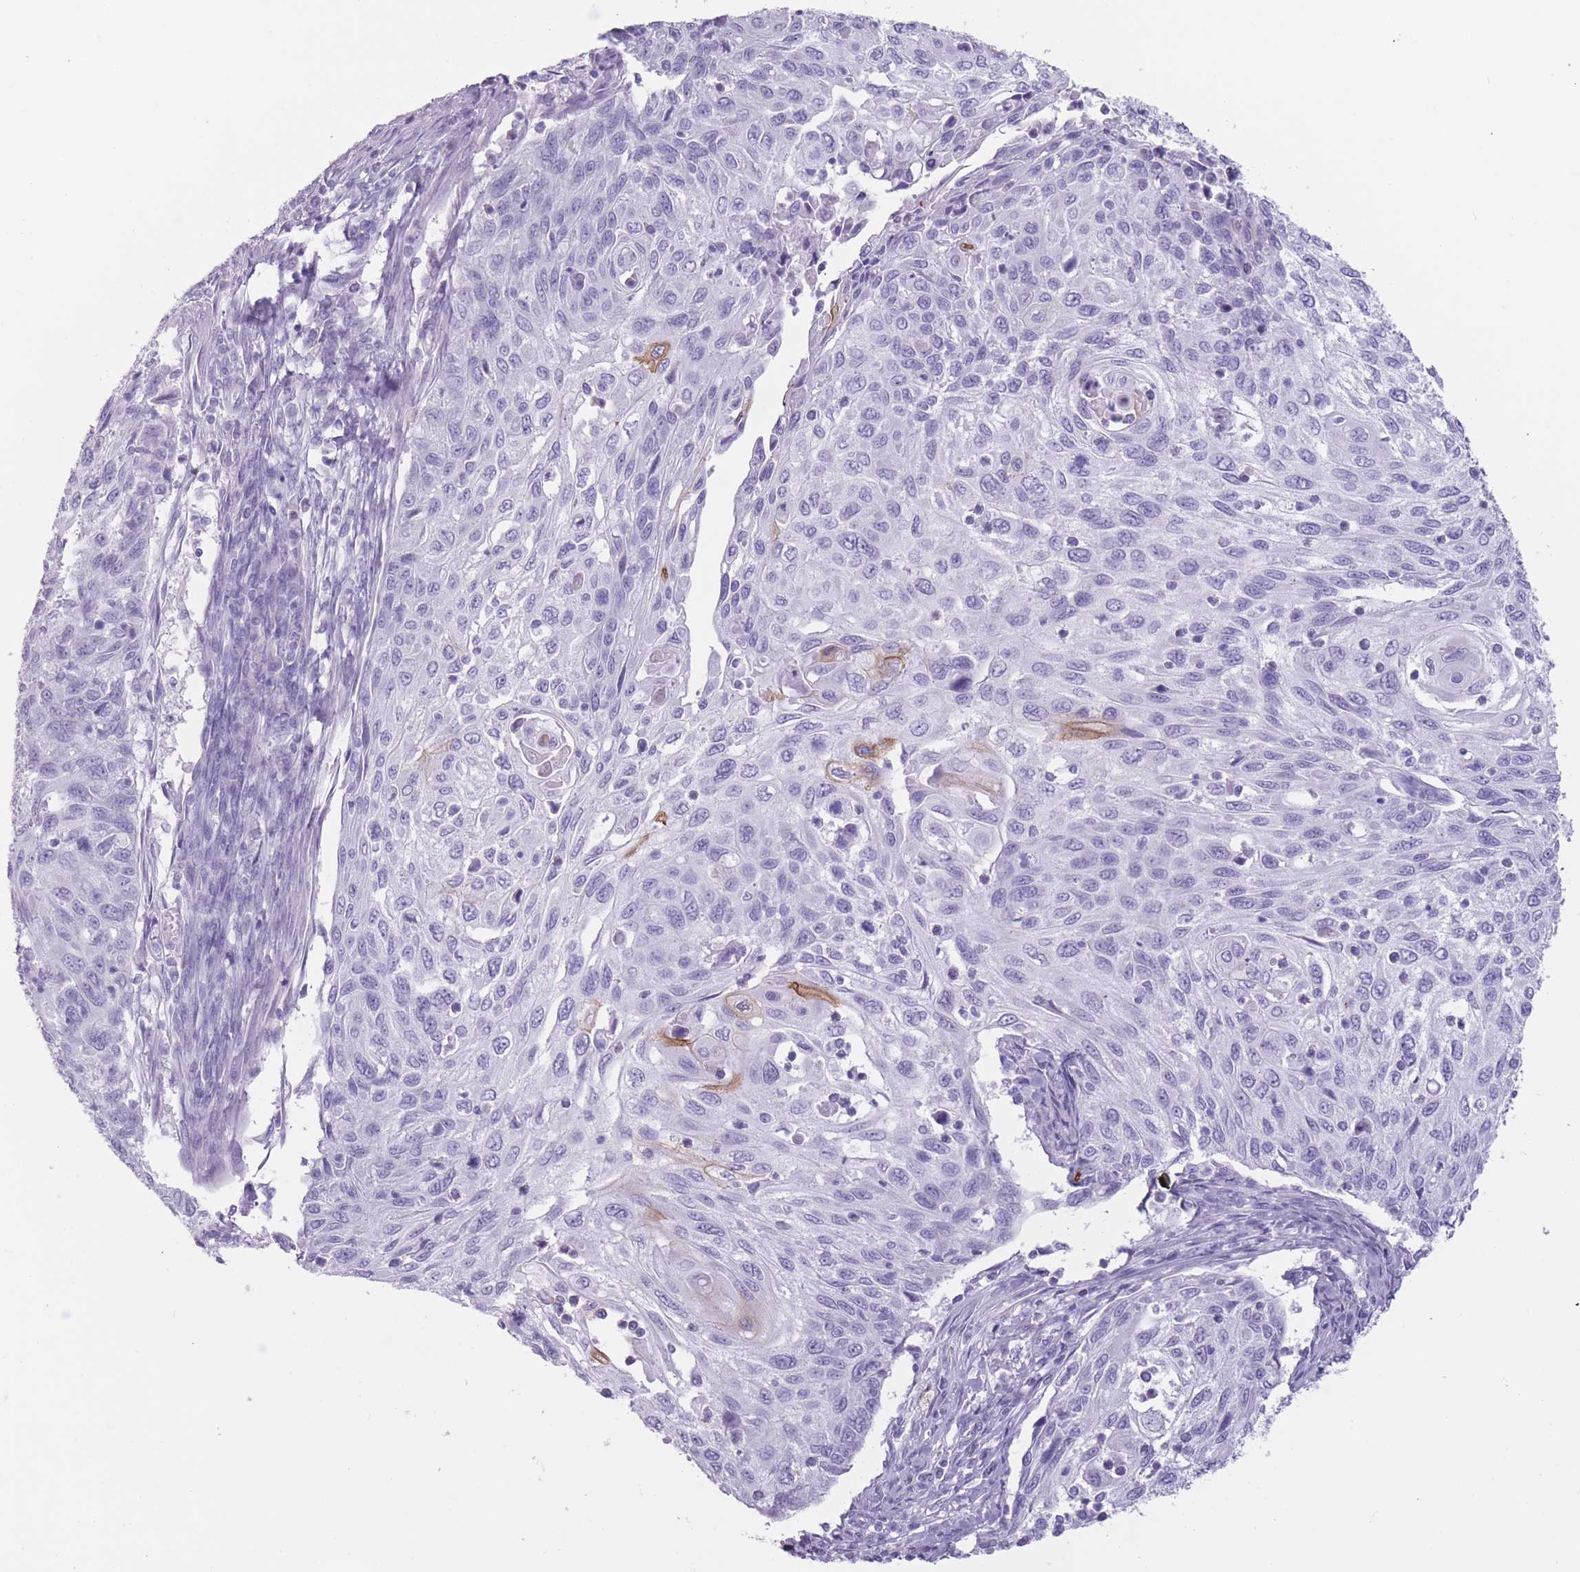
{"staining": {"intensity": "negative", "quantity": "none", "location": "none"}, "tissue": "cervical cancer", "cell_type": "Tumor cells", "image_type": "cancer", "snomed": [{"axis": "morphology", "description": "Squamous cell carcinoma, NOS"}, {"axis": "topography", "description": "Cervix"}], "caption": "There is no significant expression in tumor cells of cervical squamous cell carcinoma.", "gene": "PNMA3", "patient": {"sex": "female", "age": 70}}